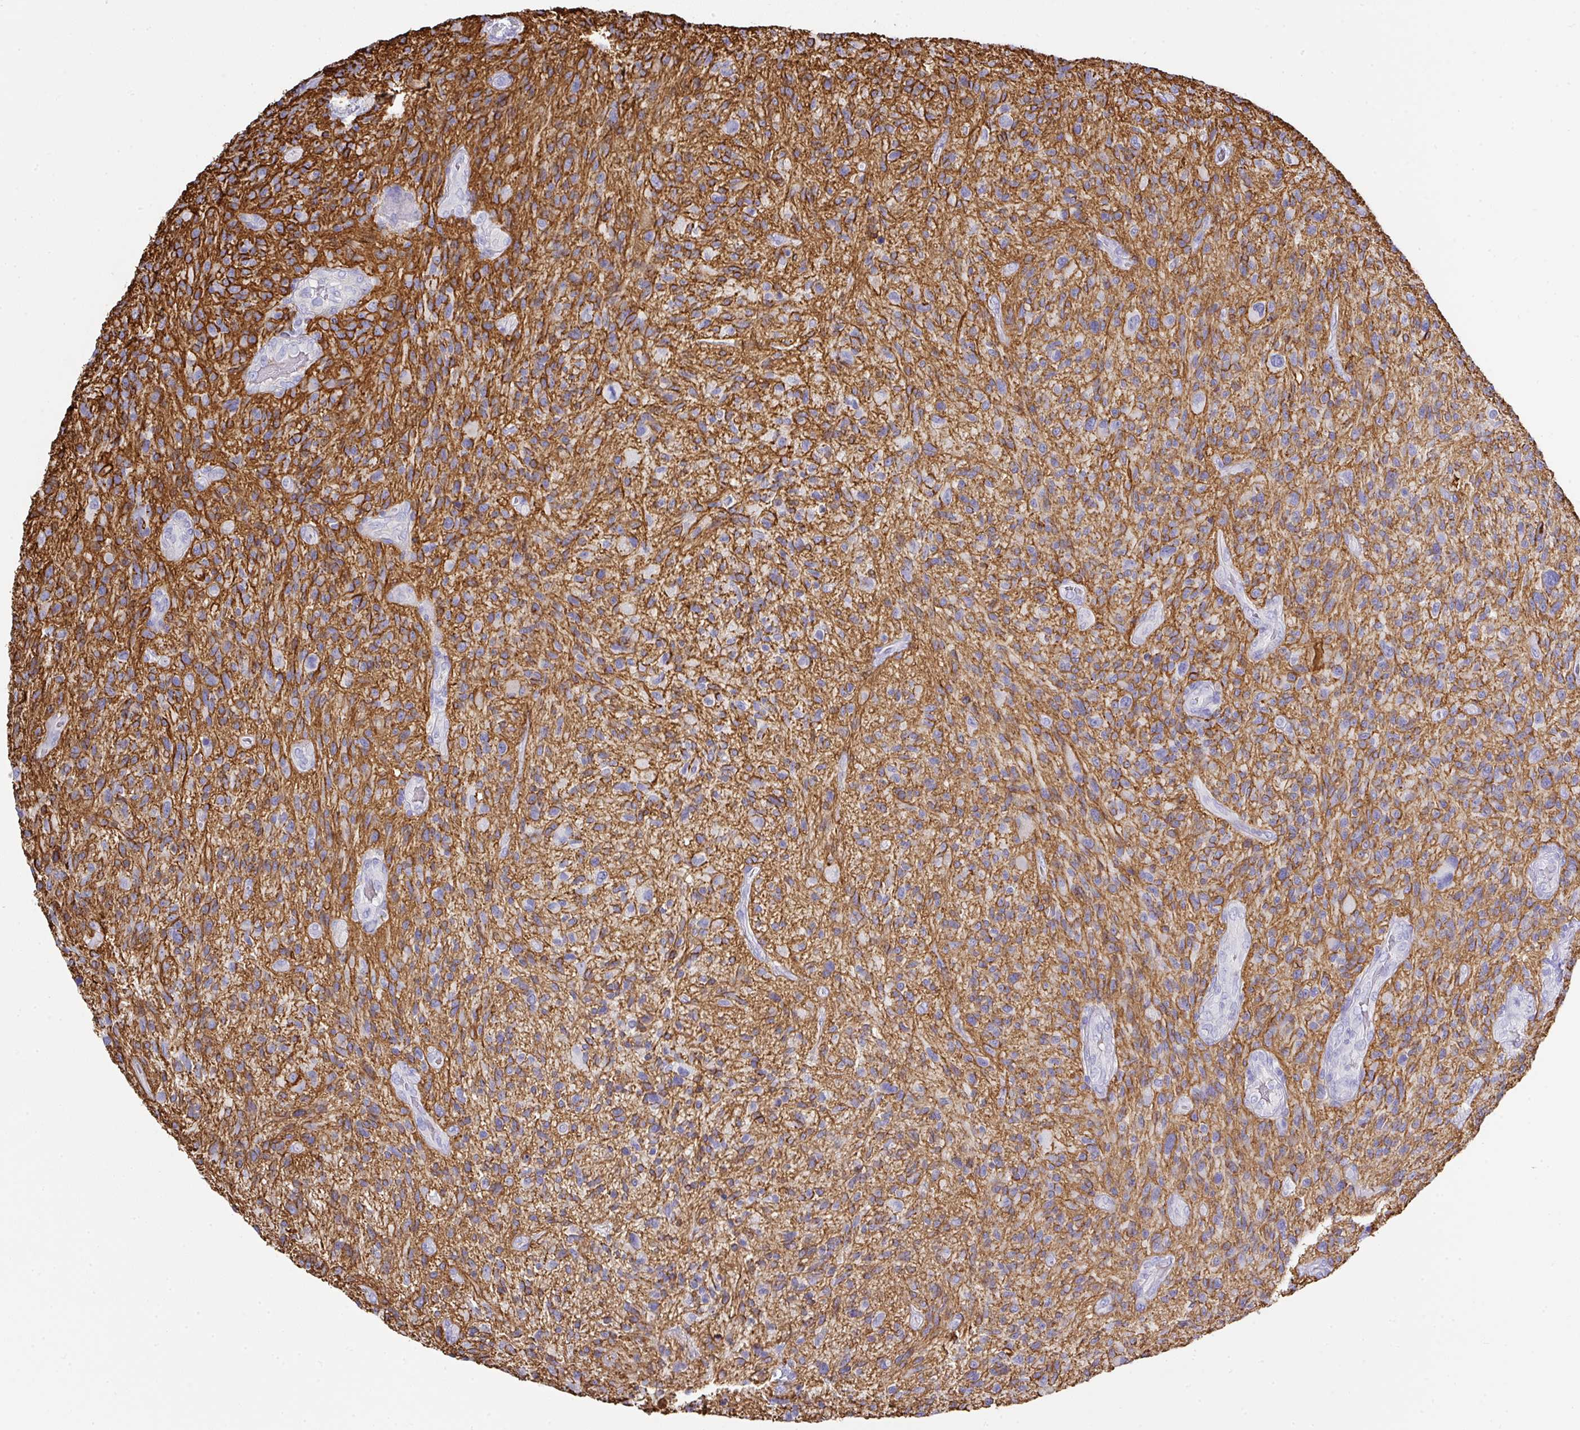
{"staining": {"intensity": "negative", "quantity": "none", "location": "none"}, "tissue": "glioma", "cell_type": "Tumor cells", "image_type": "cancer", "snomed": [{"axis": "morphology", "description": "Glioma, malignant, High grade"}, {"axis": "topography", "description": "Brain"}], "caption": "IHC histopathology image of neoplastic tissue: glioma stained with DAB (3,3'-diaminobenzidine) shows no significant protein positivity in tumor cells.", "gene": "TARM1", "patient": {"sex": "male", "age": 47}}